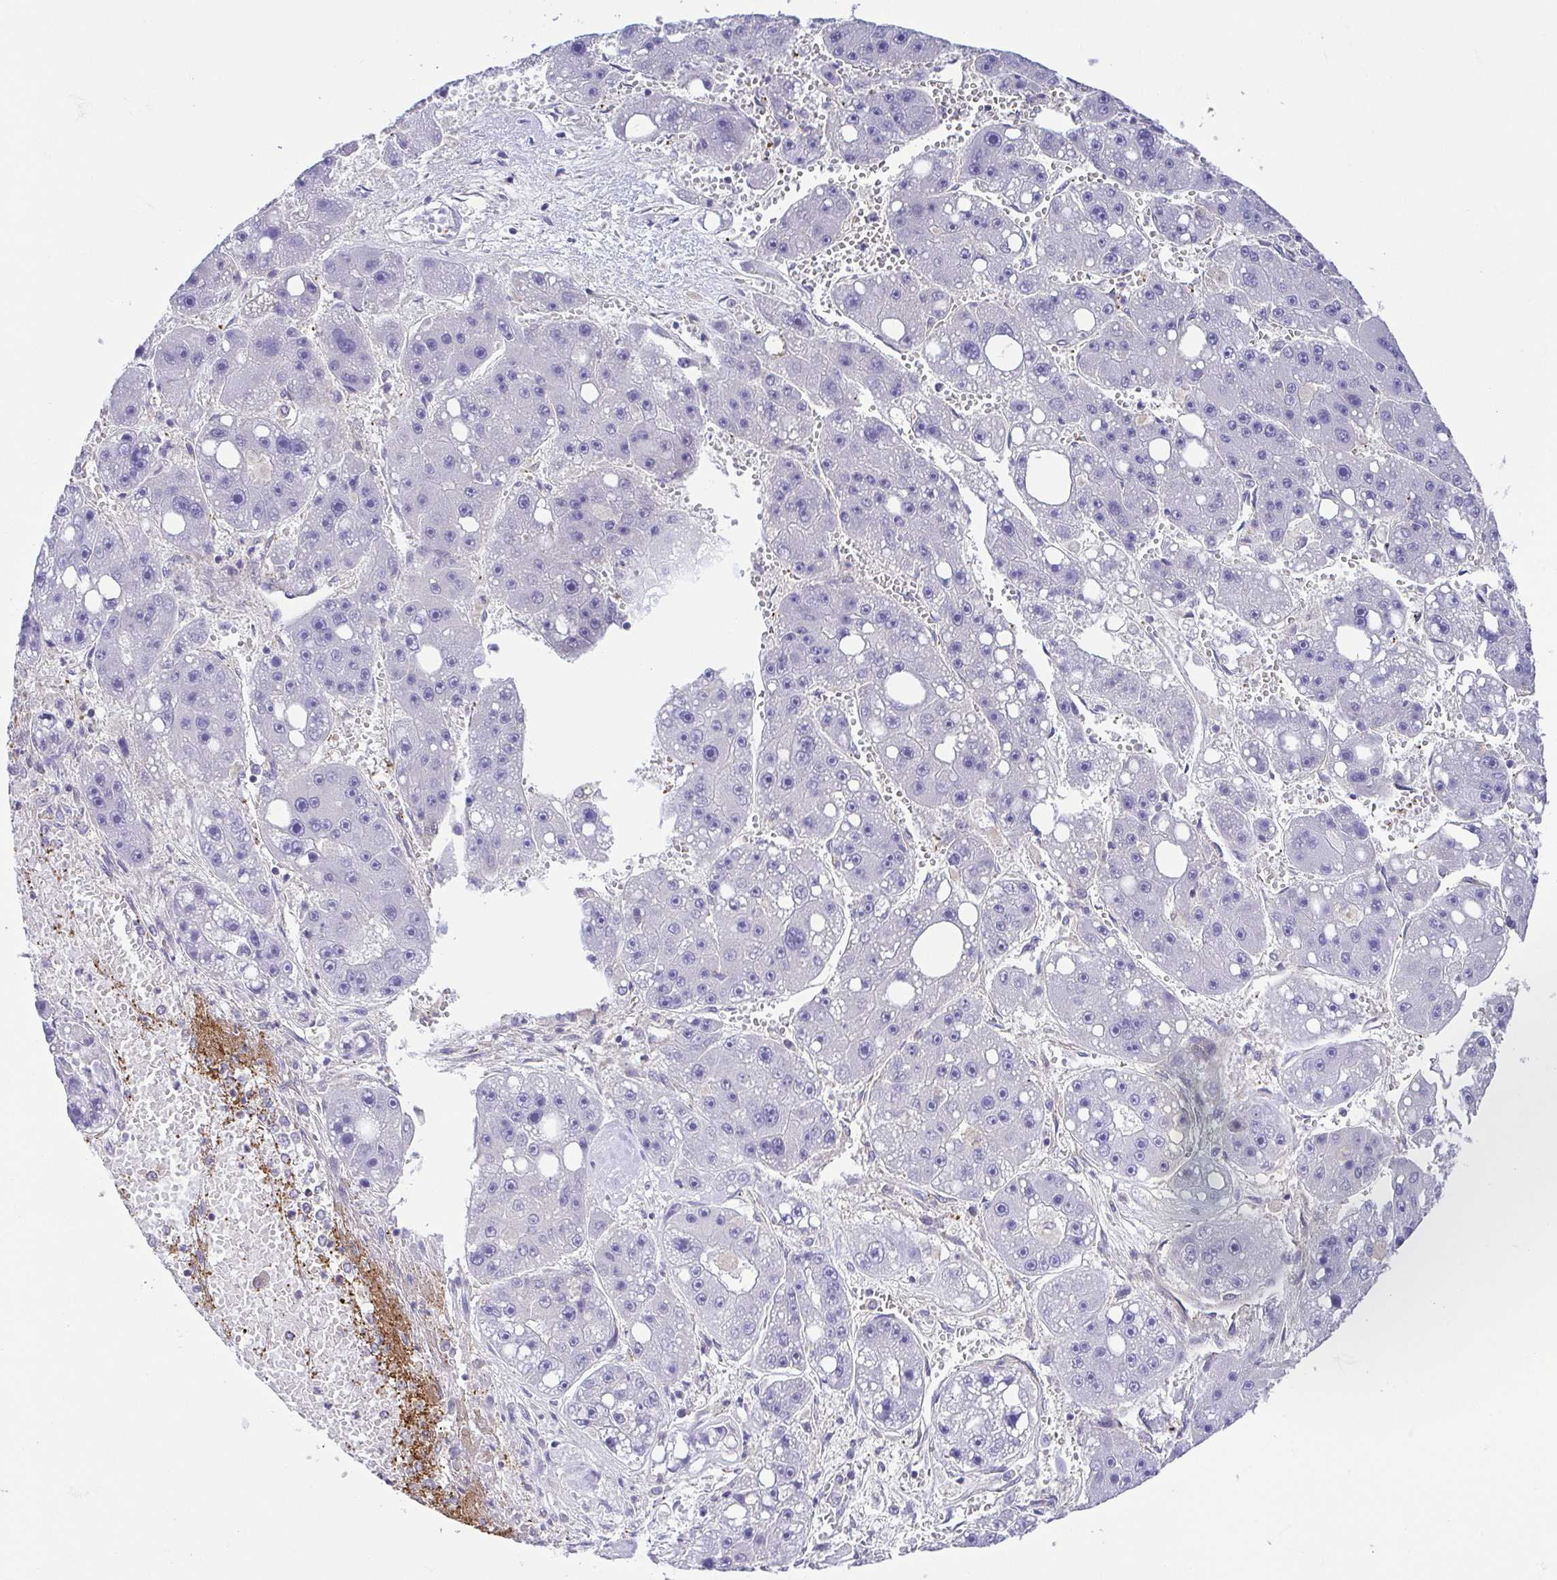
{"staining": {"intensity": "negative", "quantity": "none", "location": "none"}, "tissue": "liver cancer", "cell_type": "Tumor cells", "image_type": "cancer", "snomed": [{"axis": "morphology", "description": "Carcinoma, Hepatocellular, NOS"}, {"axis": "topography", "description": "Liver"}], "caption": "This is a image of IHC staining of hepatocellular carcinoma (liver), which shows no staining in tumor cells.", "gene": "PRR14L", "patient": {"sex": "female", "age": 61}}